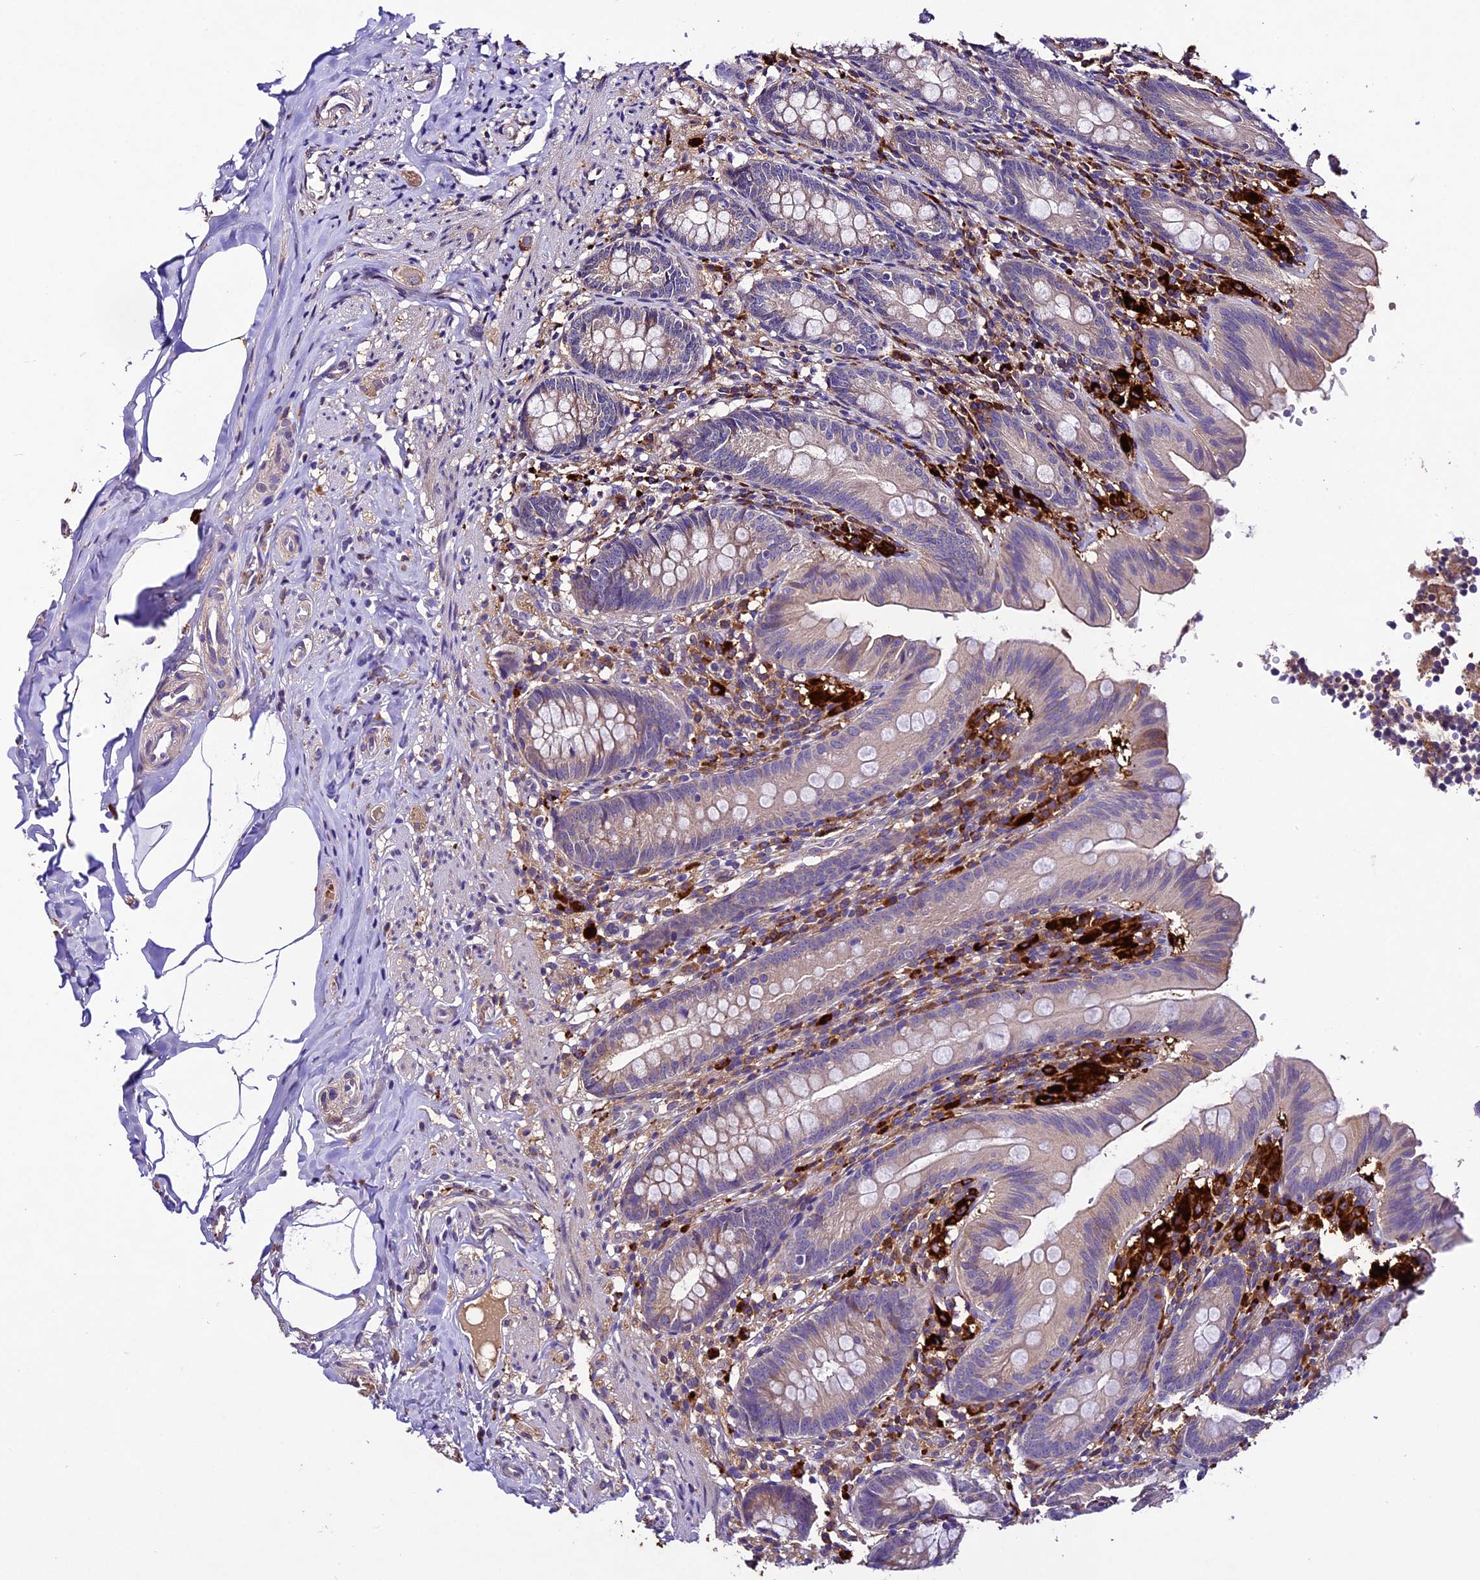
{"staining": {"intensity": "negative", "quantity": "none", "location": "none"}, "tissue": "appendix", "cell_type": "Glandular cells", "image_type": "normal", "snomed": [{"axis": "morphology", "description": "Normal tissue, NOS"}, {"axis": "topography", "description": "Appendix"}], "caption": "Immunohistochemical staining of normal appendix reveals no significant positivity in glandular cells.", "gene": "CILP2", "patient": {"sex": "male", "age": 55}}